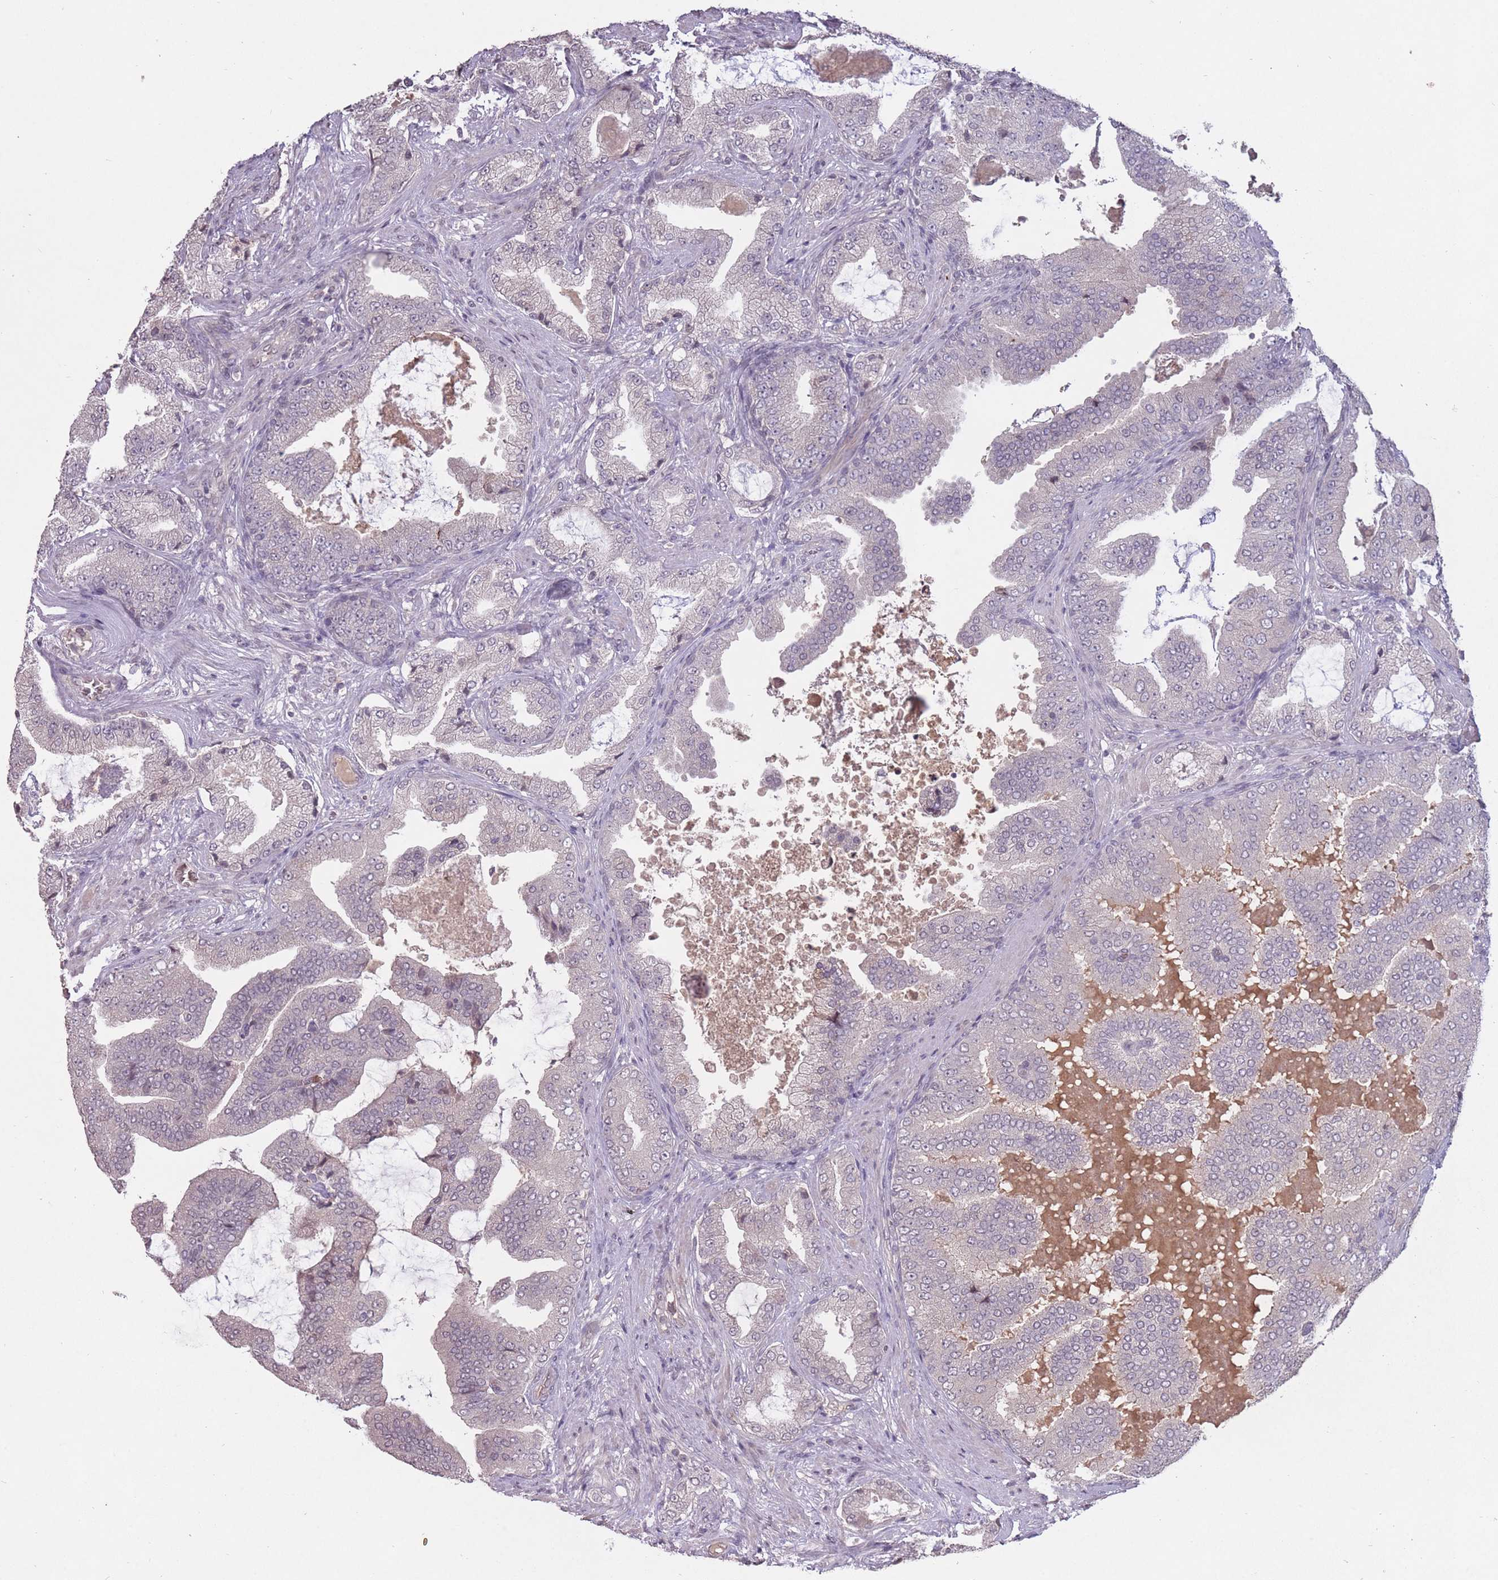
{"staining": {"intensity": "negative", "quantity": "none", "location": "none"}, "tissue": "prostate cancer", "cell_type": "Tumor cells", "image_type": "cancer", "snomed": [{"axis": "morphology", "description": "Adenocarcinoma, High grade"}, {"axis": "topography", "description": "Prostate"}], "caption": "IHC photomicrograph of prostate cancer stained for a protein (brown), which exhibits no positivity in tumor cells. (Stains: DAB immunohistochemistry with hematoxylin counter stain, Microscopy: brightfield microscopy at high magnification).", "gene": "ADCYAP1R1", "patient": {"sex": "male", "age": 68}}